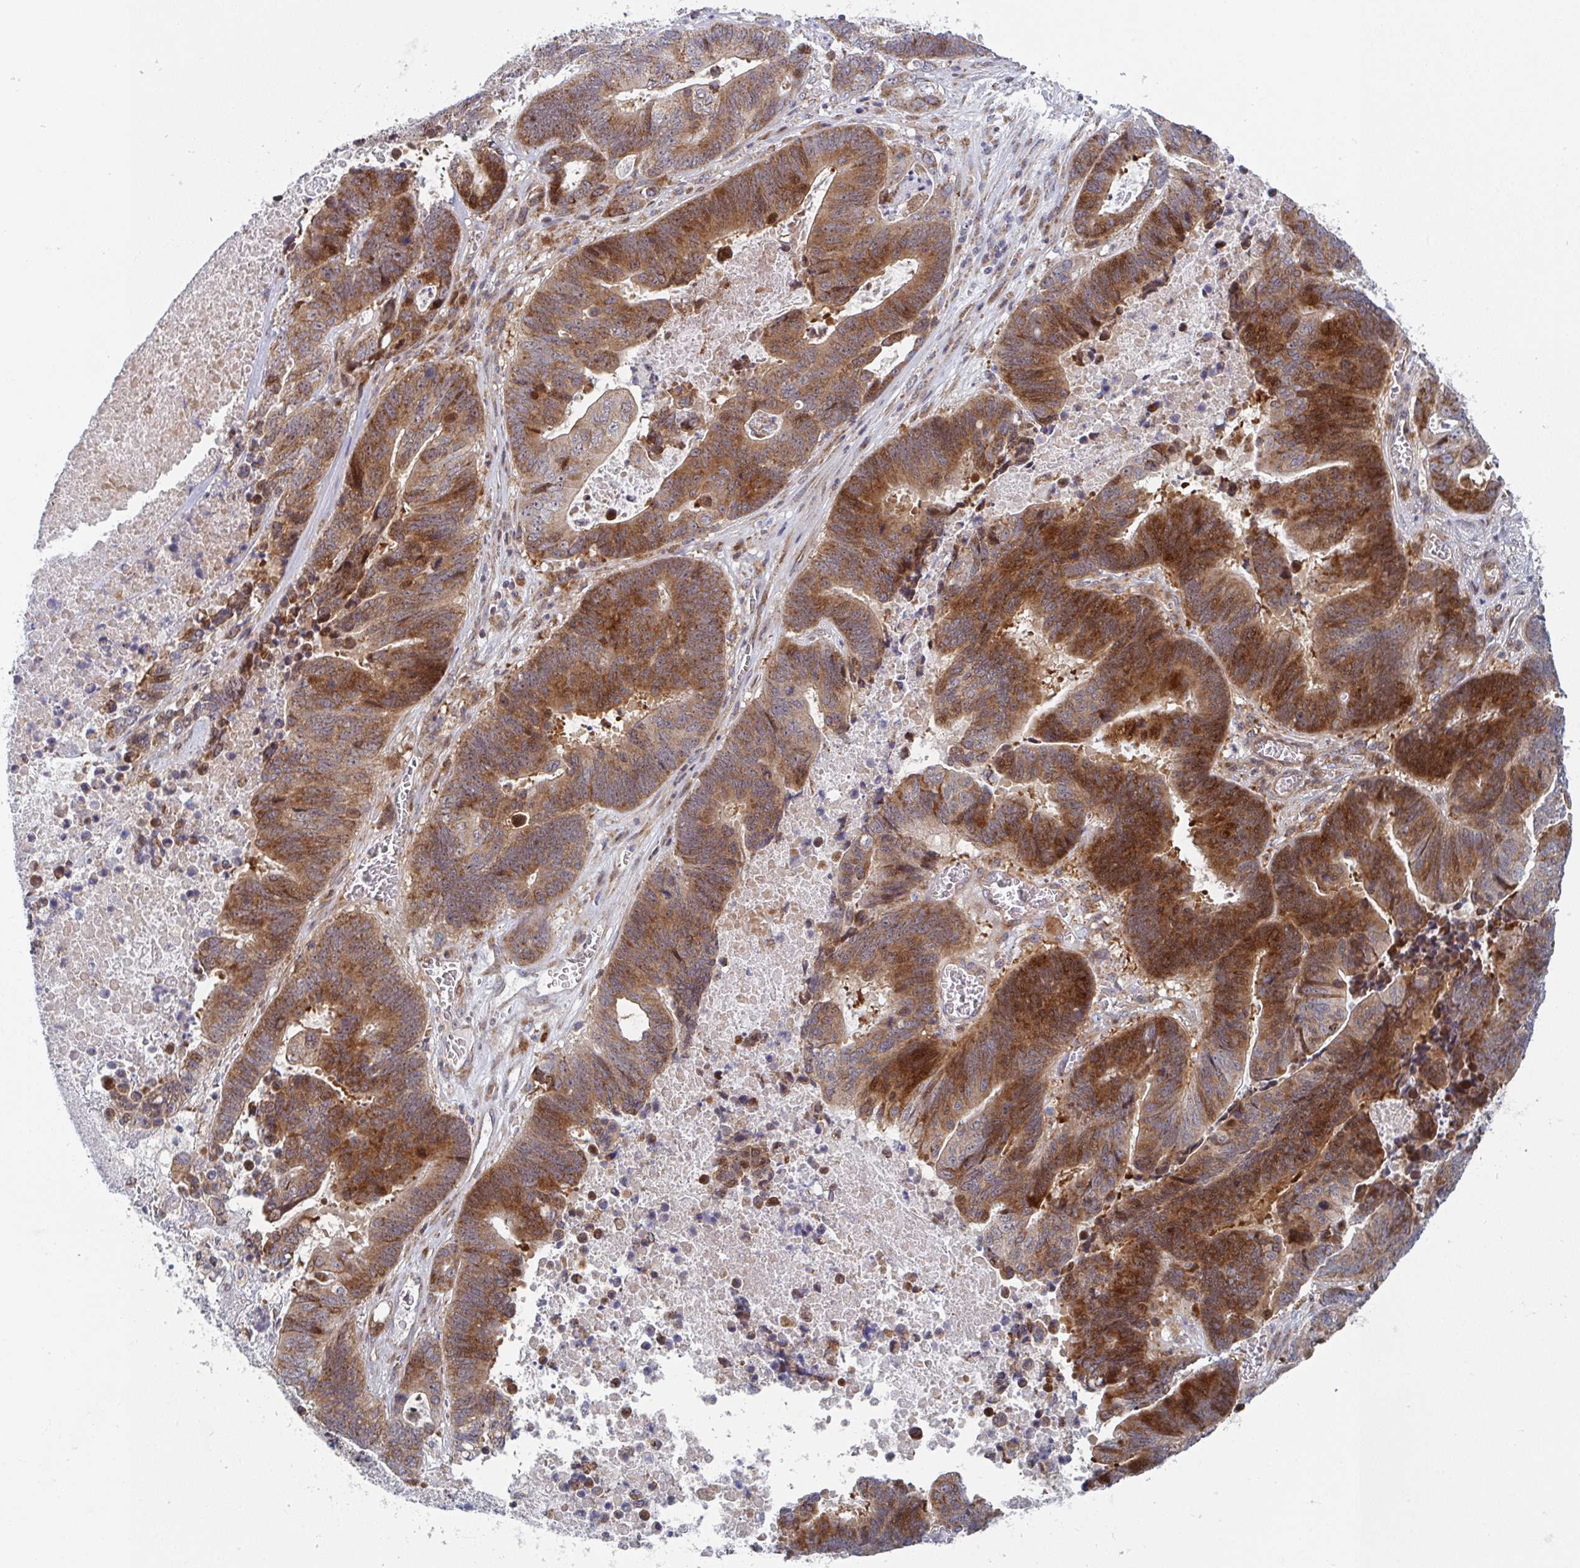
{"staining": {"intensity": "strong", "quantity": ">75%", "location": "cytoplasmic/membranous,nuclear"}, "tissue": "lung cancer", "cell_type": "Tumor cells", "image_type": "cancer", "snomed": [{"axis": "morphology", "description": "Aneuploidy"}, {"axis": "morphology", "description": "Adenocarcinoma, NOS"}, {"axis": "morphology", "description": "Adenocarcinoma primary or metastatic"}, {"axis": "topography", "description": "Lung"}], "caption": "The immunohistochemical stain labels strong cytoplasmic/membranous and nuclear staining in tumor cells of adenocarcinoma (lung) tissue. (Stains: DAB in brown, nuclei in blue, Microscopy: brightfield microscopy at high magnification).", "gene": "ZNF644", "patient": {"sex": "female", "age": 75}}